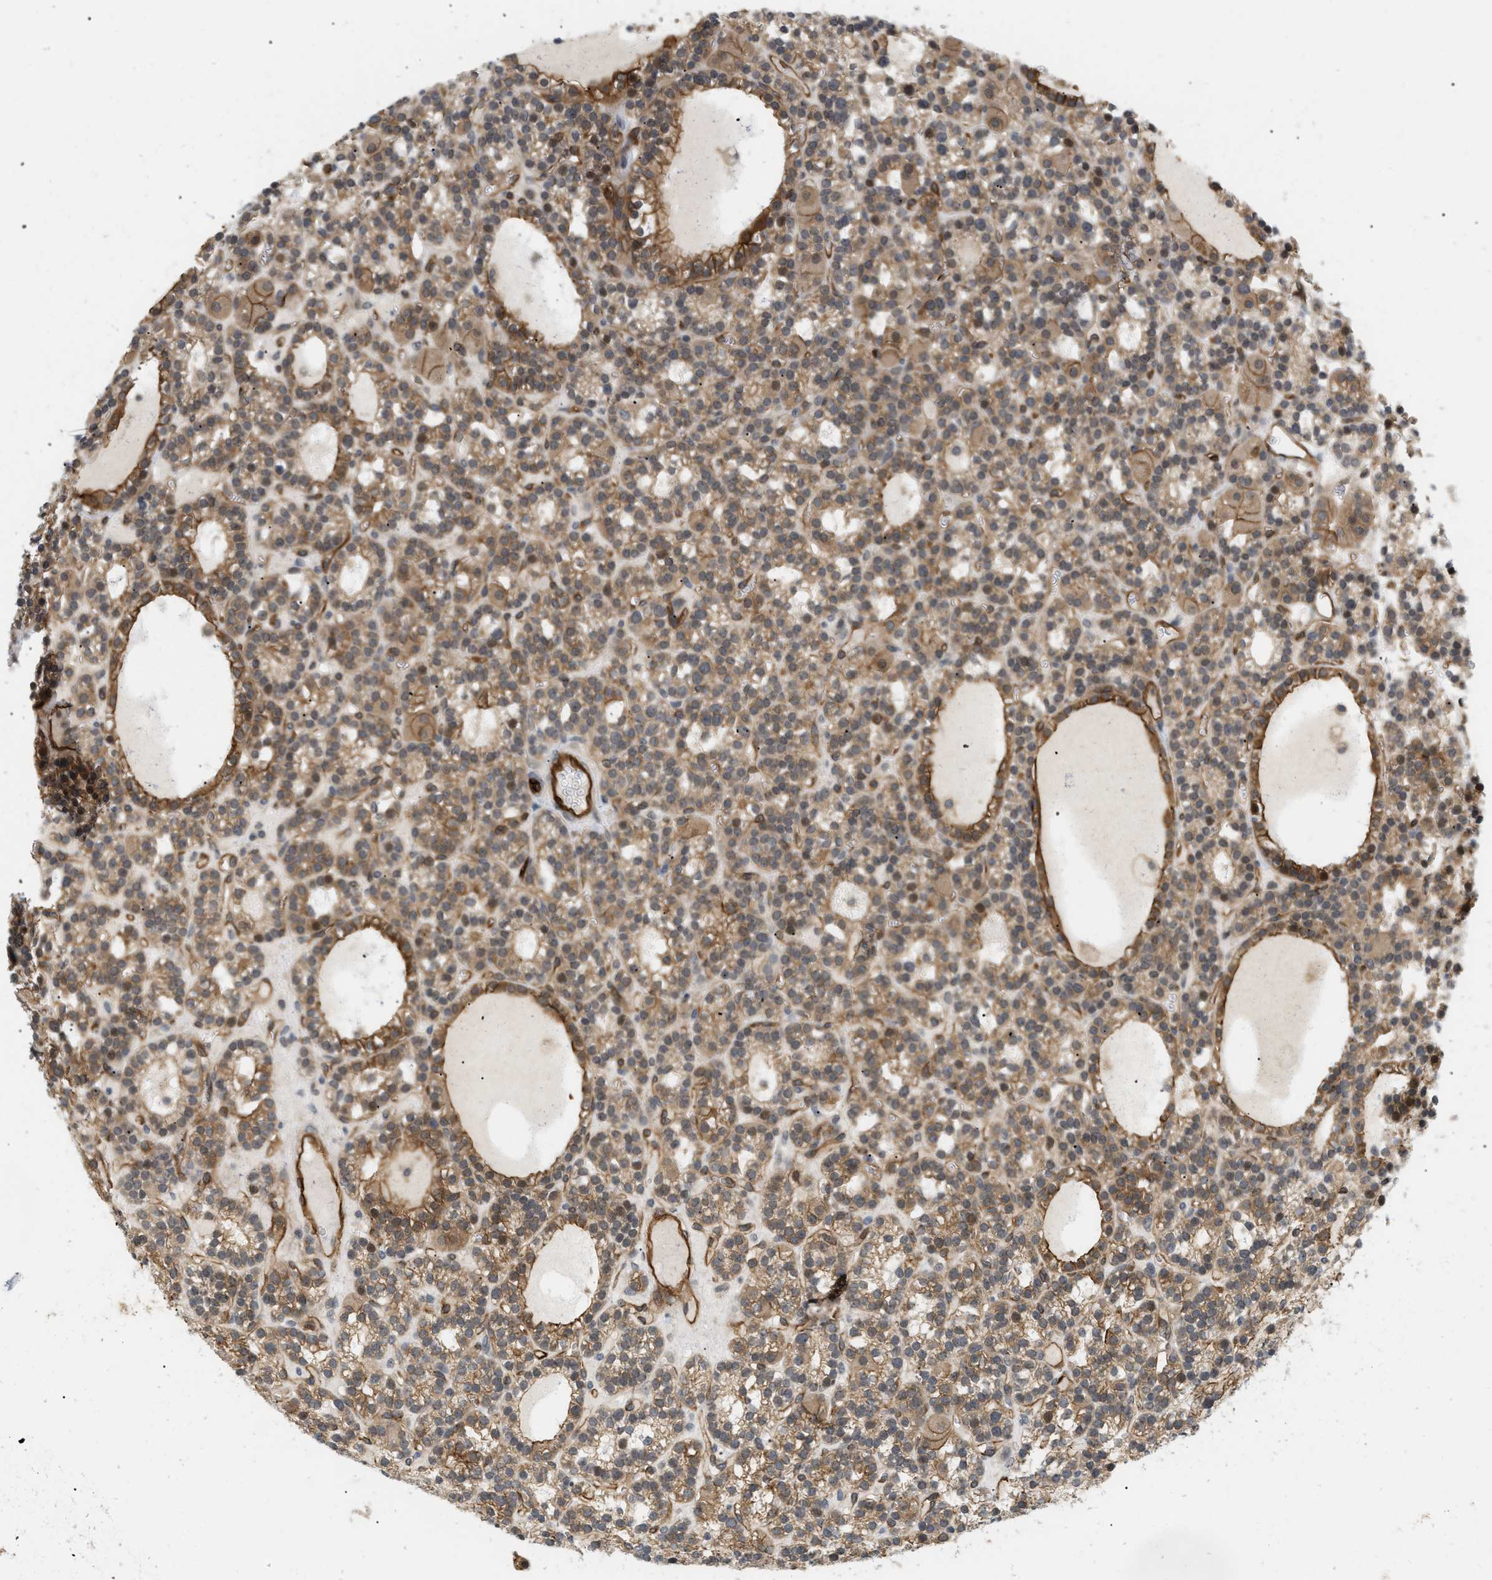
{"staining": {"intensity": "strong", "quantity": ">75%", "location": "cytoplasmic/membranous"}, "tissue": "parathyroid gland", "cell_type": "Glandular cells", "image_type": "normal", "snomed": [{"axis": "morphology", "description": "Normal tissue, NOS"}, {"axis": "morphology", "description": "Adenoma, NOS"}, {"axis": "topography", "description": "Parathyroid gland"}], "caption": "Benign parathyroid gland shows strong cytoplasmic/membranous expression in approximately >75% of glandular cells (DAB = brown stain, brightfield microscopy at high magnification)..", "gene": "PALMD", "patient": {"sex": "female", "age": 58}}